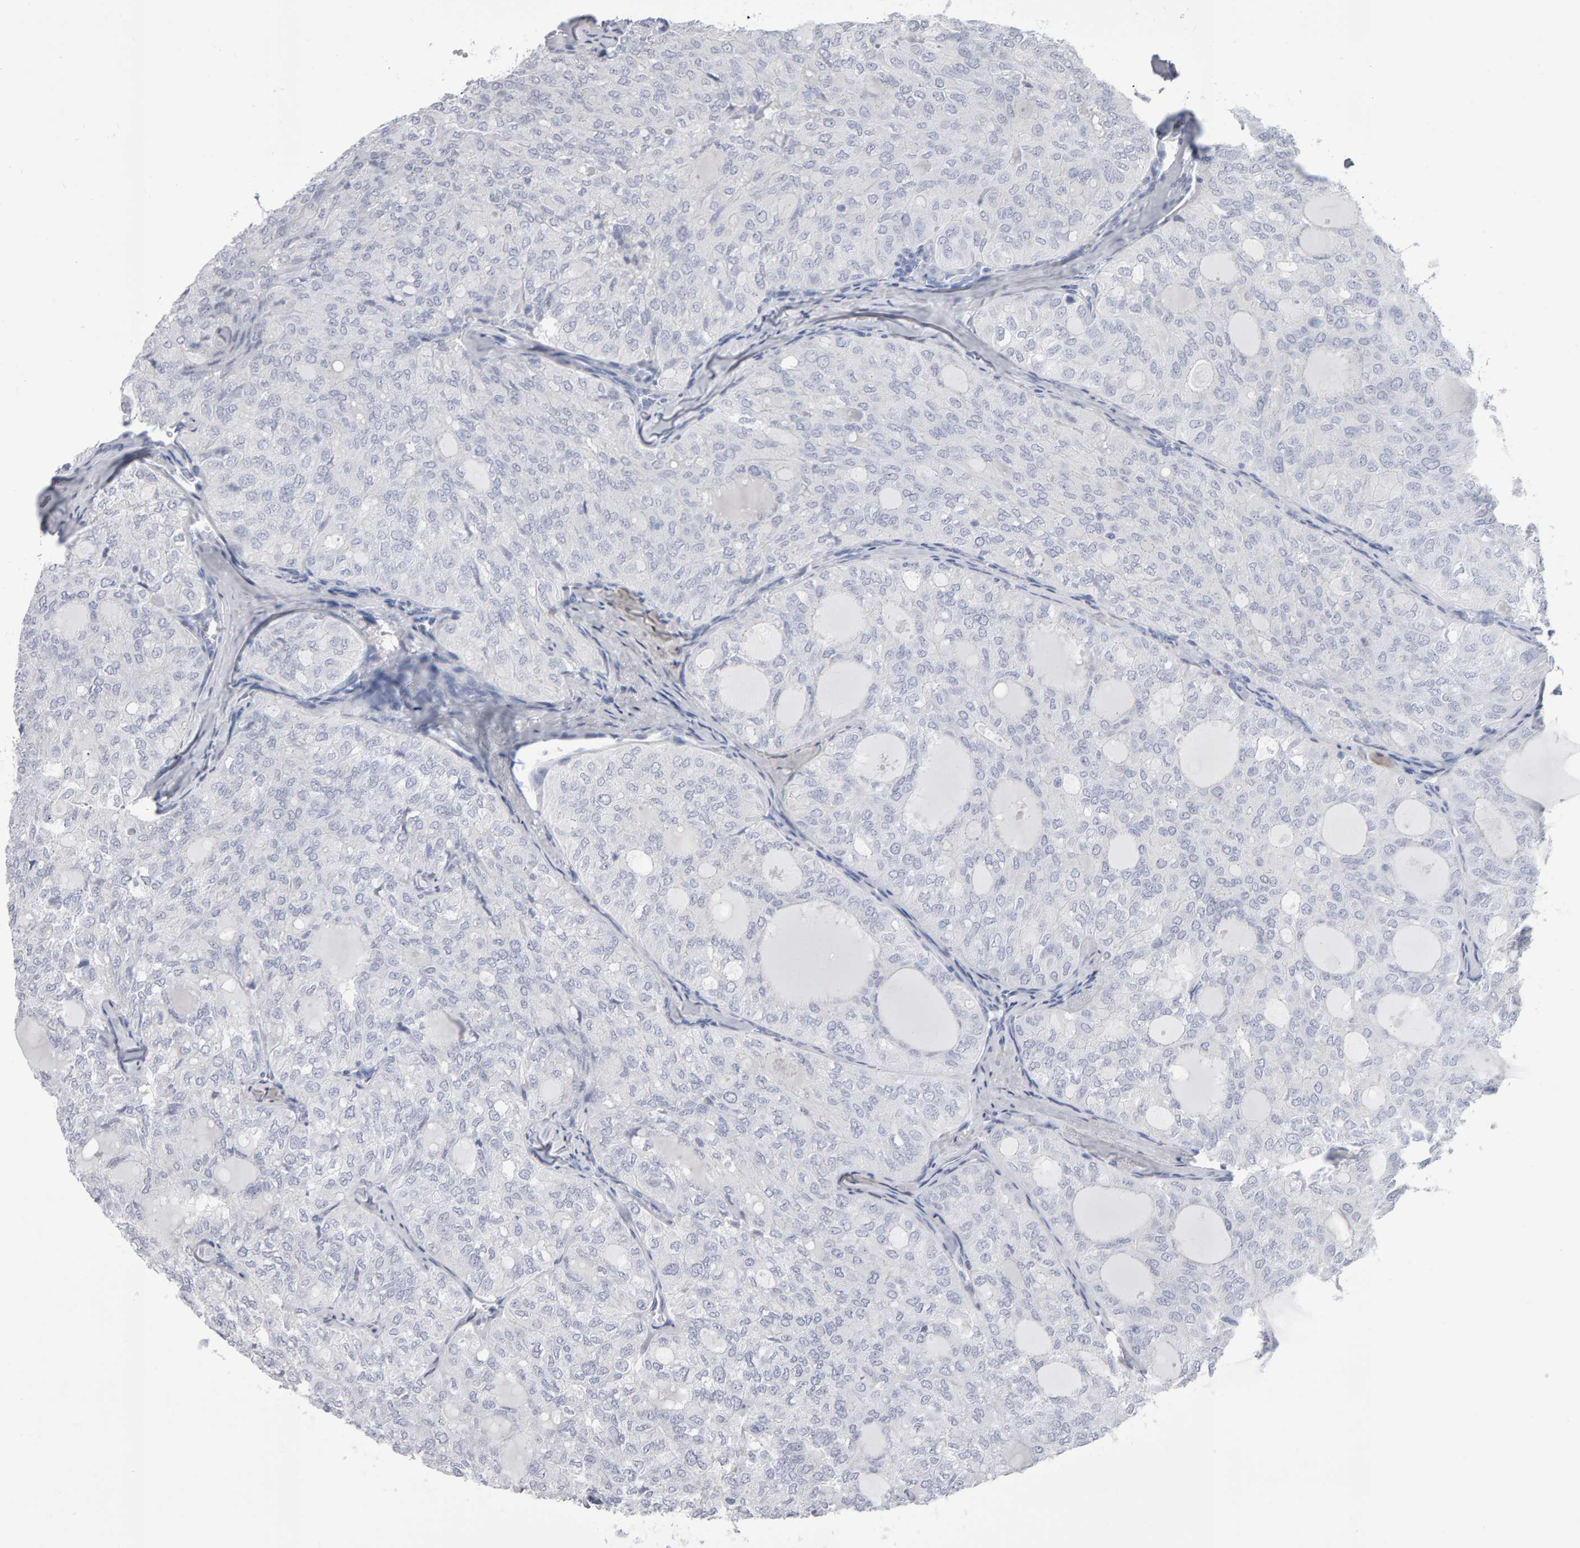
{"staining": {"intensity": "negative", "quantity": "none", "location": "none"}, "tissue": "thyroid cancer", "cell_type": "Tumor cells", "image_type": "cancer", "snomed": [{"axis": "morphology", "description": "Follicular adenoma carcinoma, NOS"}, {"axis": "topography", "description": "Thyroid gland"}], "caption": "Tumor cells are negative for protein expression in human follicular adenoma carcinoma (thyroid). The staining is performed using DAB (3,3'-diaminobenzidine) brown chromogen with nuclei counter-stained in using hematoxylin.", "gene": "NCDN", "patient": {"sex": "male", "age": 75}}